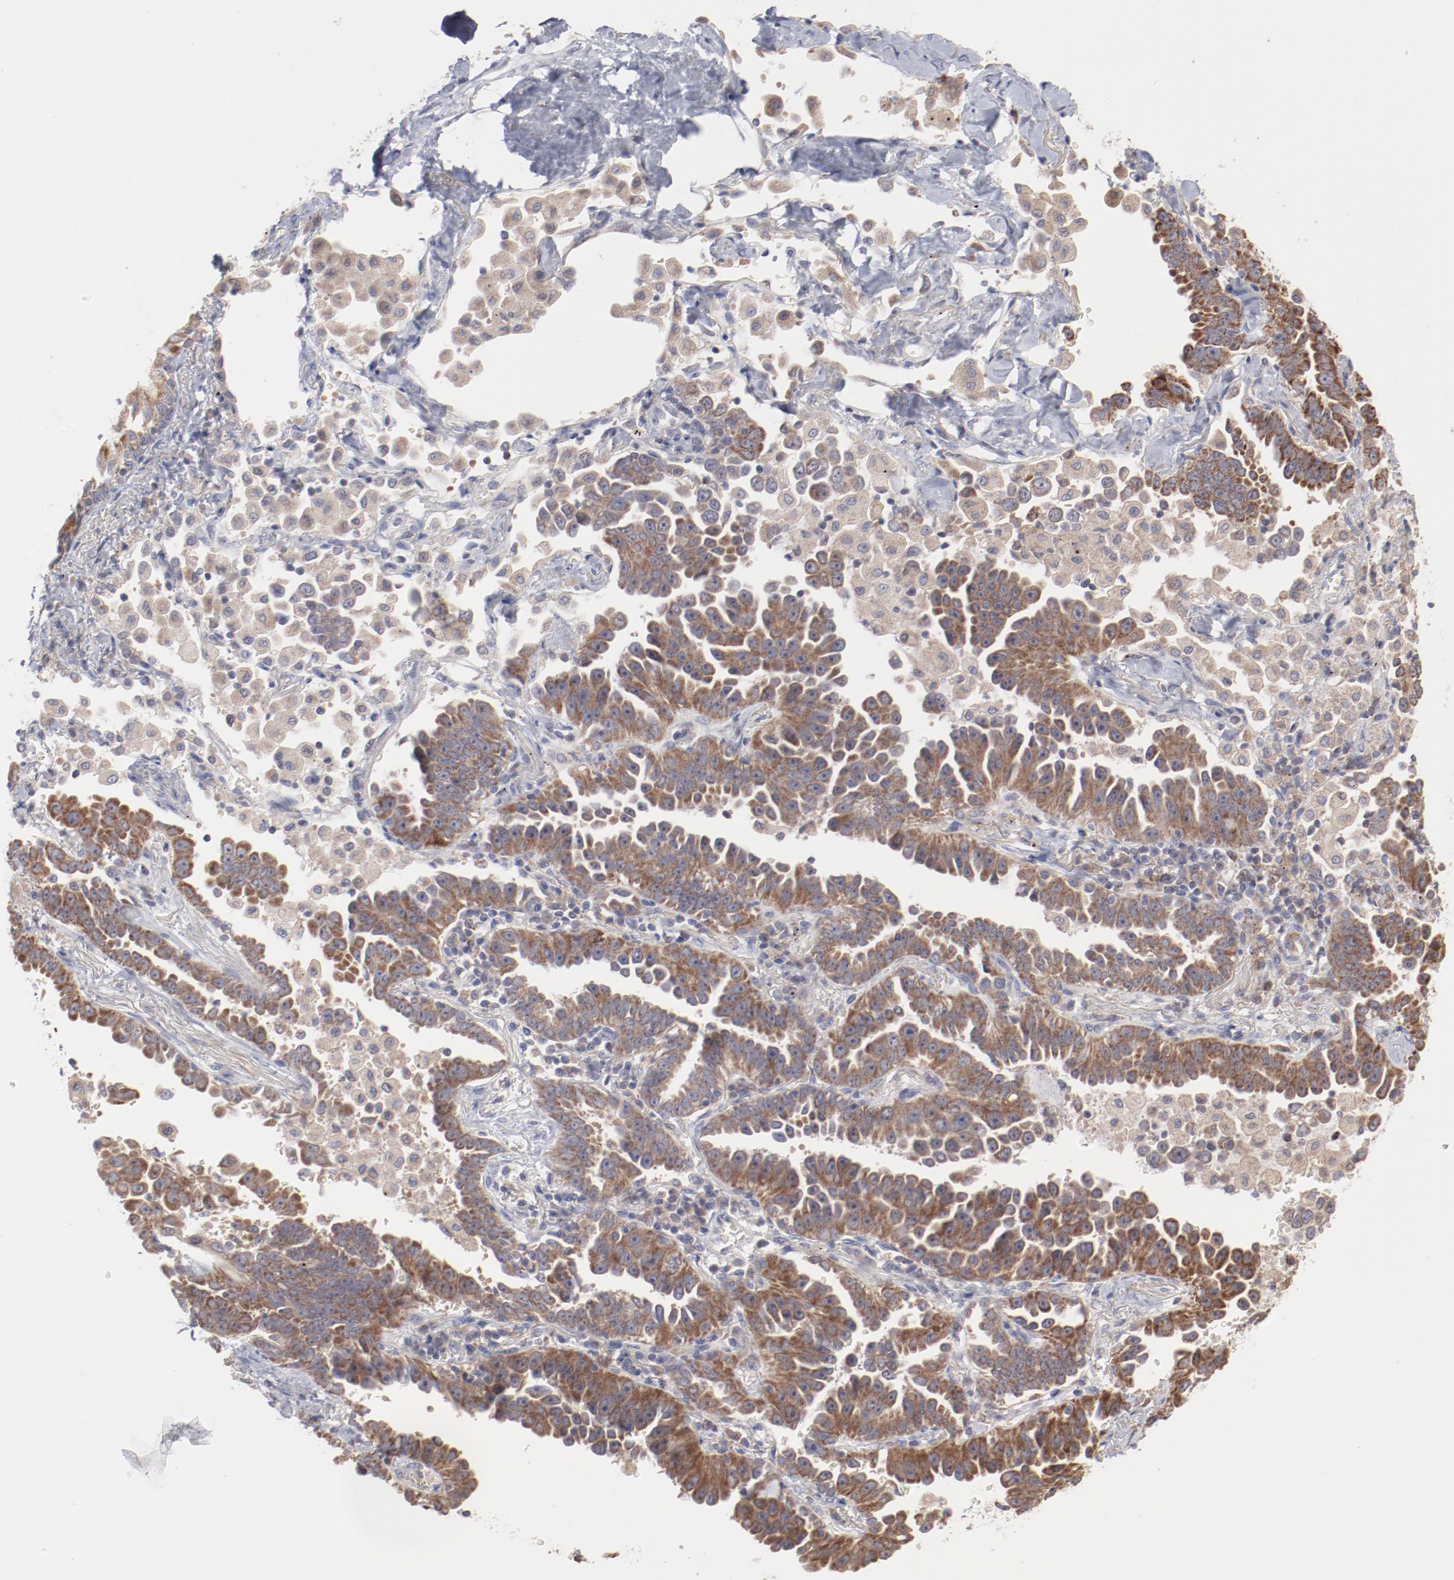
{"staining": {"intensity": "moderate", "quantity": ">75%", "location": "cytoplasmic/membranous"}, "tissue": "lung cancer", "cell_type": "Tumor cells", "image_type": "cancer", "snomed": [{"axis": "morphology", "description": "Adenocarcinoma, NOS"}, {"axis": "topography", "description": "Lung"}], "caption": "Protein staining exhibits moderate cytoplasmic/membranous positivity in approximately >75% of tumor cells in lung cancer (adenocarcinoma).", "gene": "PPFIBP2", "patient": {"sex": "female", "age": 64}}